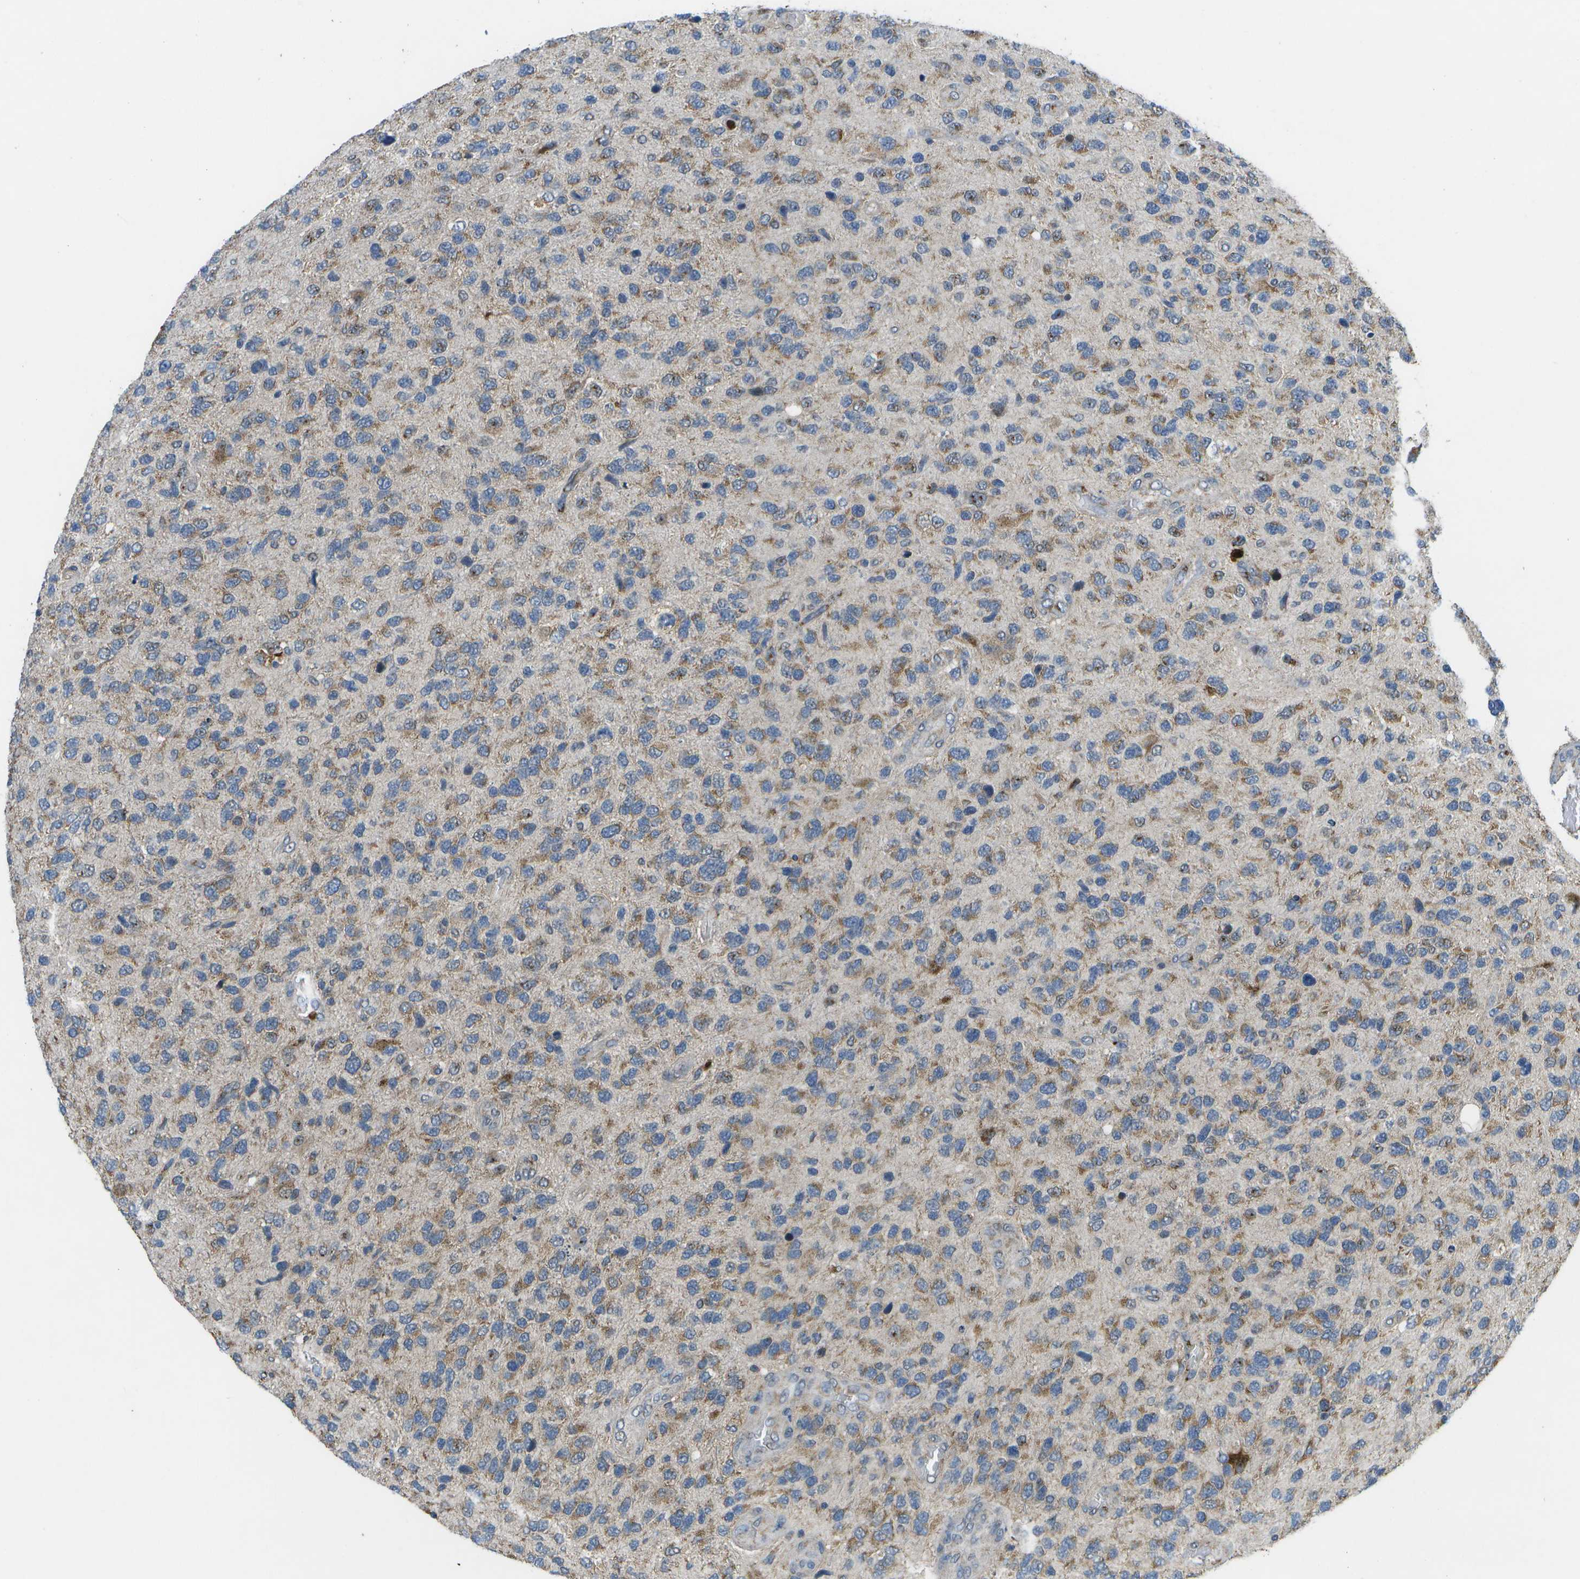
{"staining": {"intensity": "moderate", "quantity": "25%-75%", "location": "cytoplasmic/membranous"}, "tissue": "glioma", "cell_type": "Tumor cells", "image_type": "cancer", "snomed": [{"axis": "morphology", "description": "Glioma, malignant, High grade"}, {"axis": "topography", "description": "Brain"}], "caption": "An immunohistochemistry micrograph of neoplastic tissue is shown. Protein staining in brown shows moderate cytoplasmic/membranous positivity in glioma within tumor cells. The protein of interest is shown in brown color, while the nuclei are stained blue.", "gene": "GALNT15", "patient": {"sex": "female", "age": 58}}